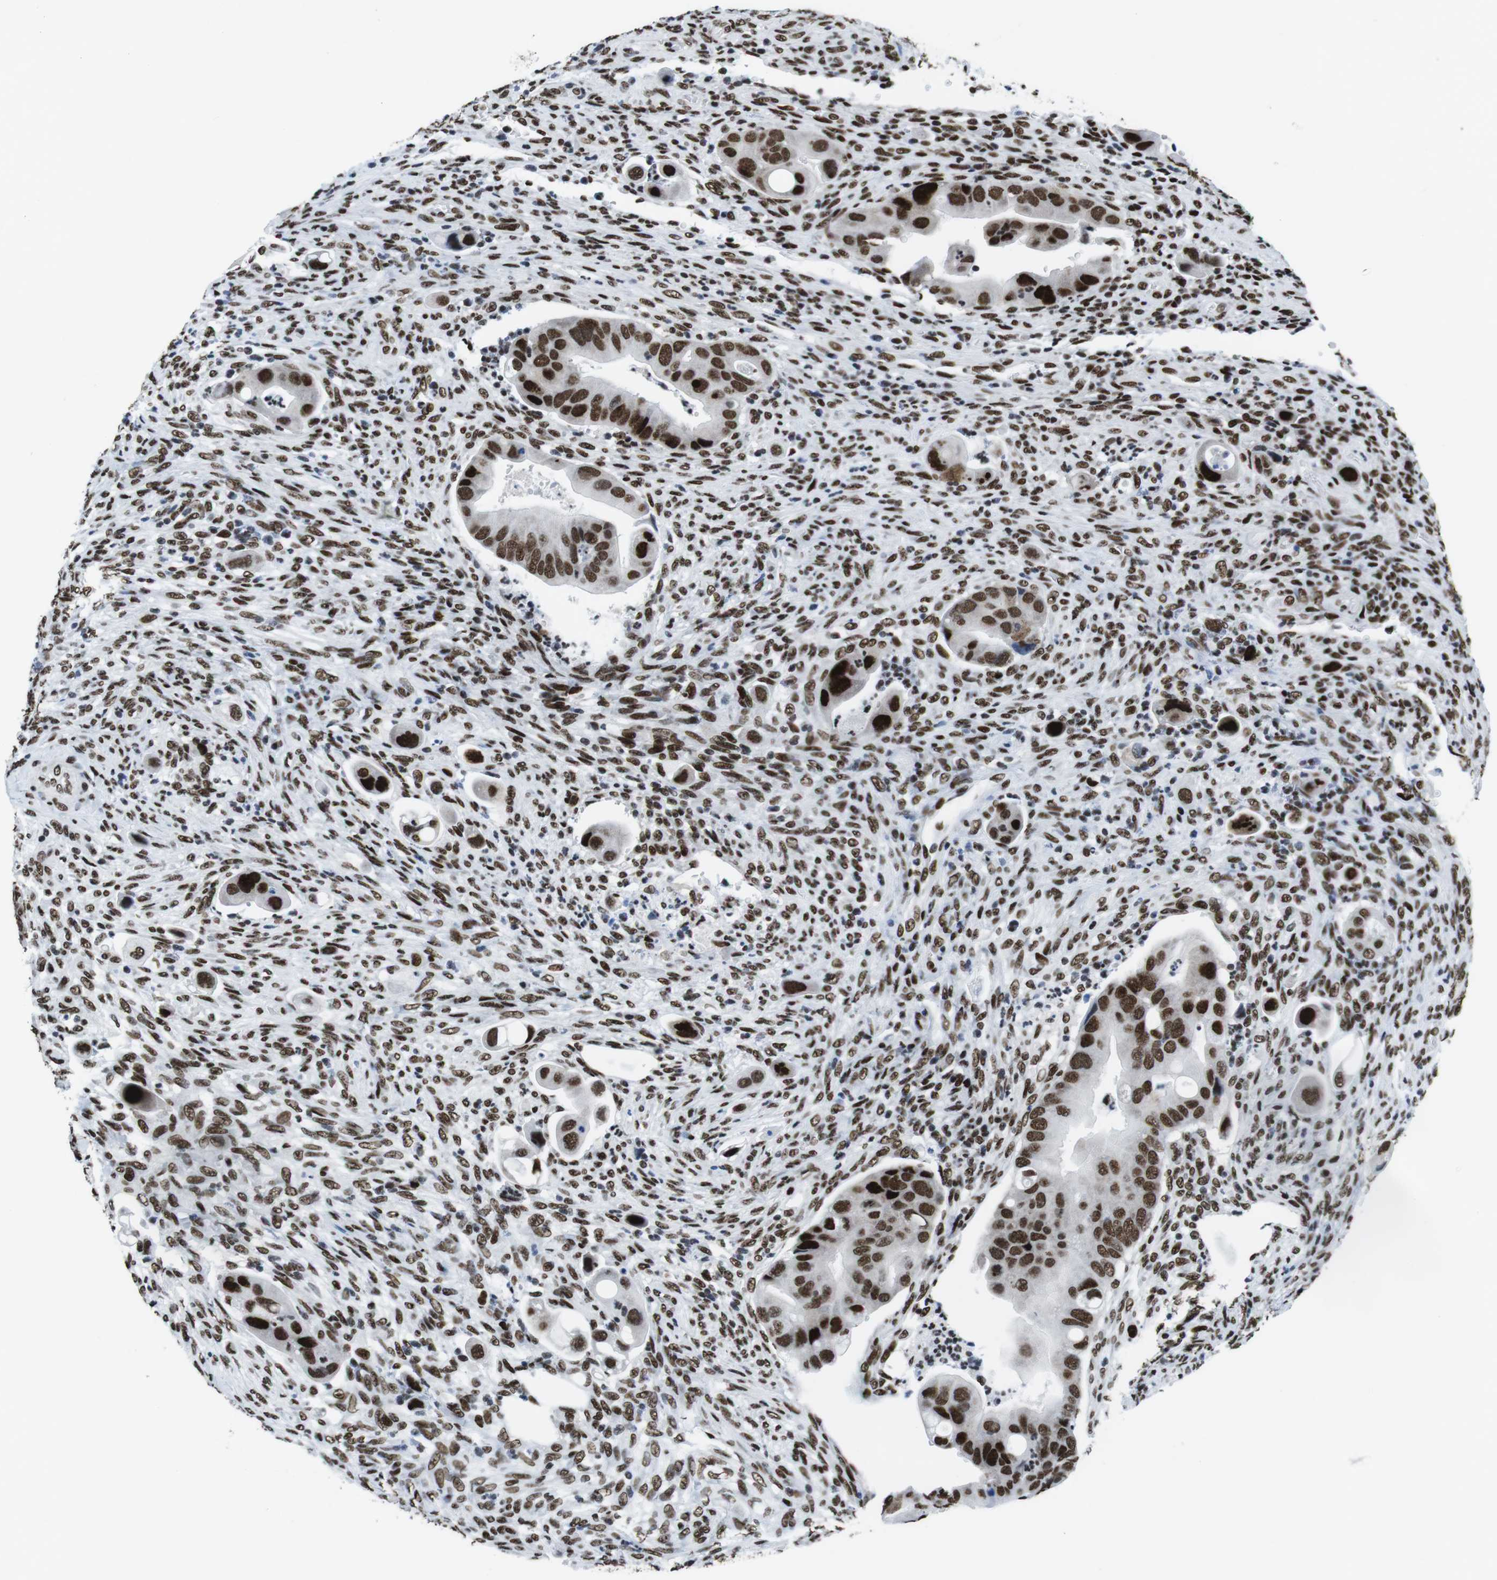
{"staining": {"intensity": "strong", "quantity": ">75%", "location": "nuclear"}, "tissue": "colorectal cancer", "cell_type": "Tumor cells", "image_type": "cancer", "snomed": [{"axis": "morphology", "description": "Adenocarcinoma, NOS"}, {"axis": "topography", "description": "Rectum"}], "caption": "IHC (DAB) staining of colorectal cancer shows strong nuclear protein expression in about >75% of tumor cells. The staining is performed using DAB brown chromogen to label protein expression. The nuclei are counter-stained blue using hematoxylin.", "gene": "CITED2", "patient": {"sex": "female", "age": 57}}